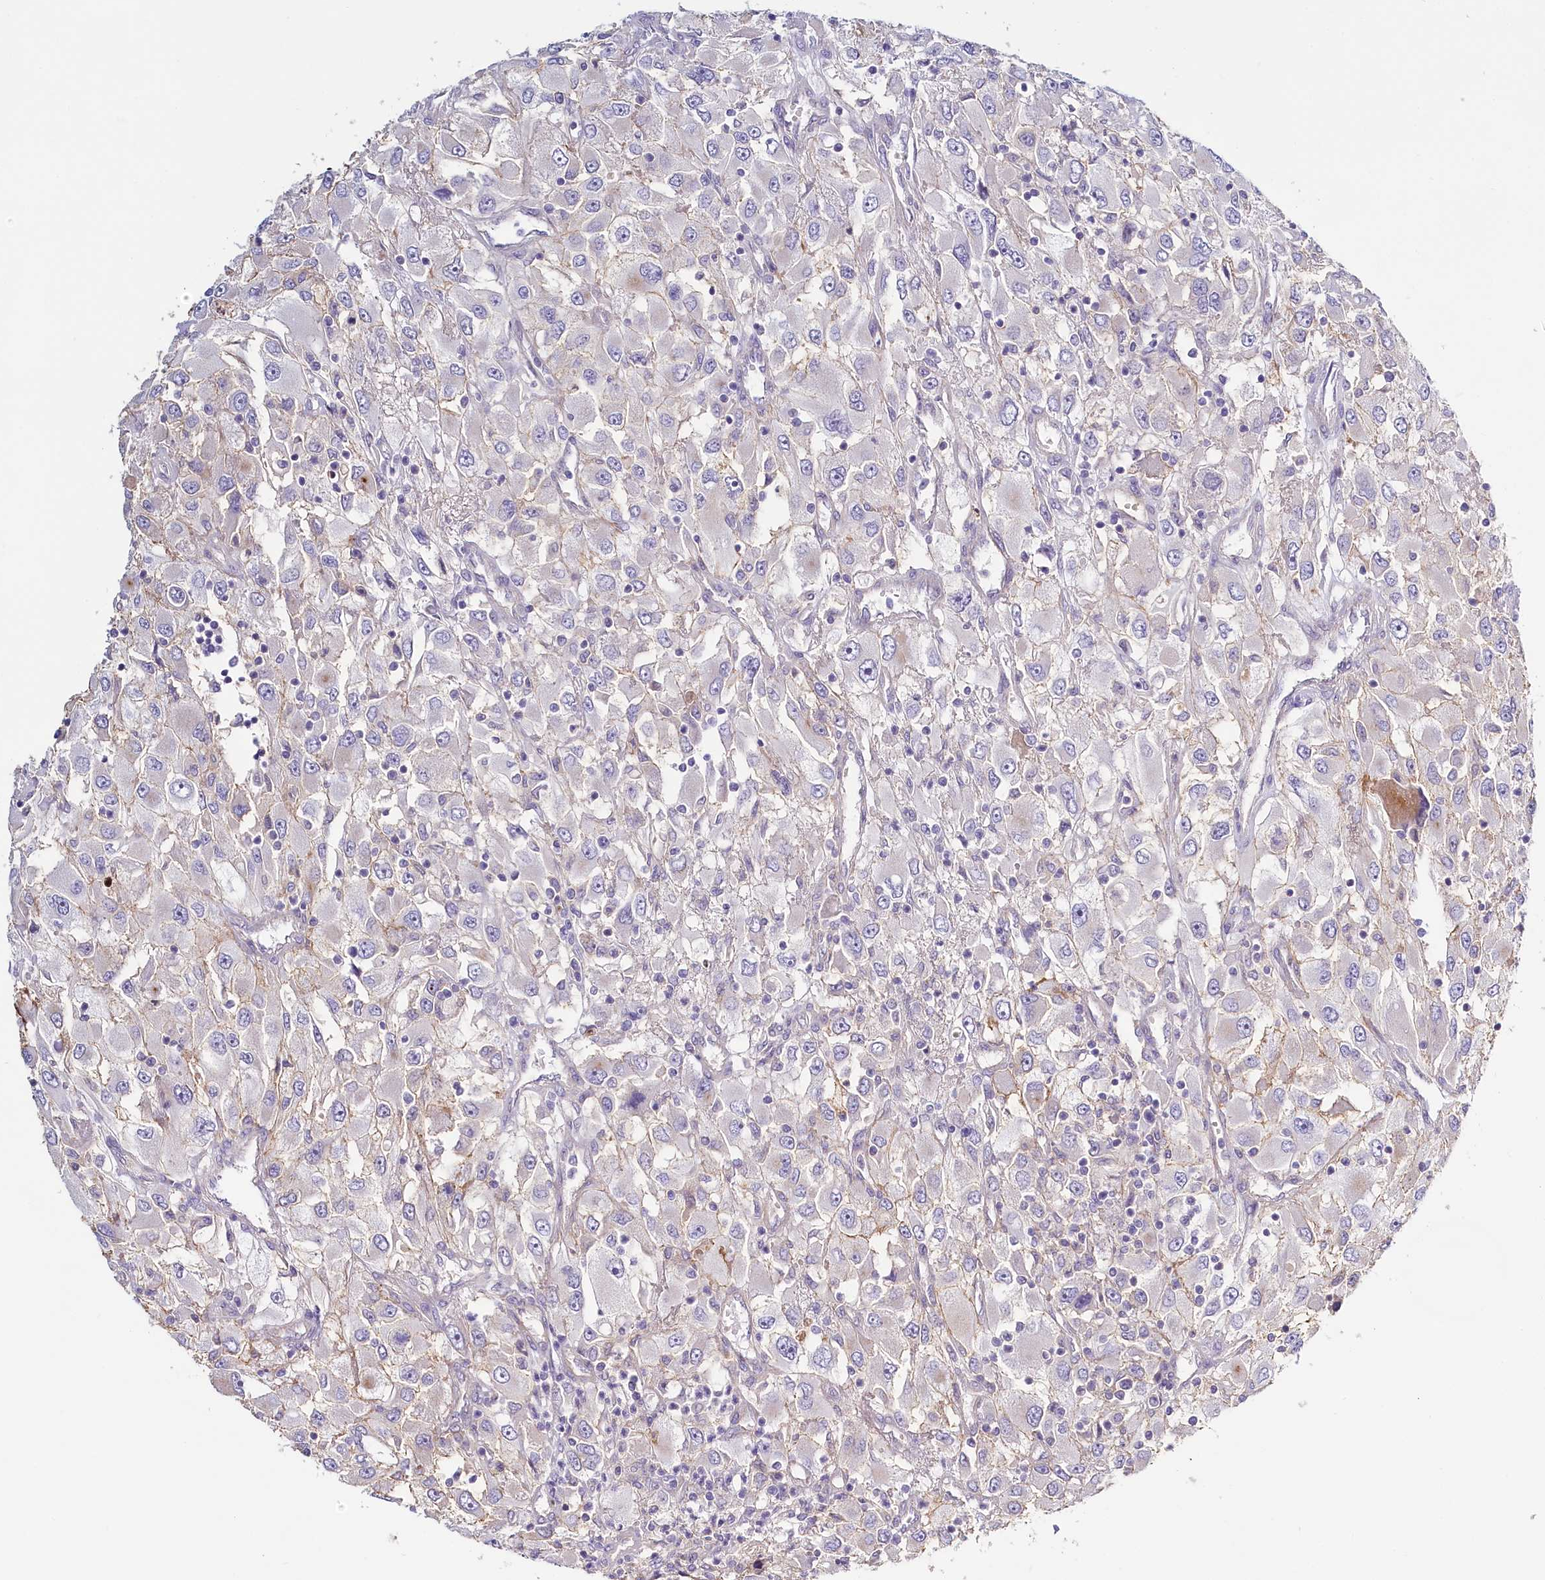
{"staining": {"intensity": "negative", "quantity": "none", "location": "none"}, "tissue": "renal cancer", "cell_type": "Tumor cells", "image_type": "cancer", "snomed": [{"axis": "morphology", "description": "Adenocarcinoma, NOS"}, {"axis": "topography", "description": "Kidney"}], "caption": "DAB (3,3'-diaminobenzidine) immunohistochemical staining of human renal adenocarcinoma demonstrates no significant expression in tumor cells.", "gene": "PDE6D", "patient": {"sex": "female", "age": 52}}